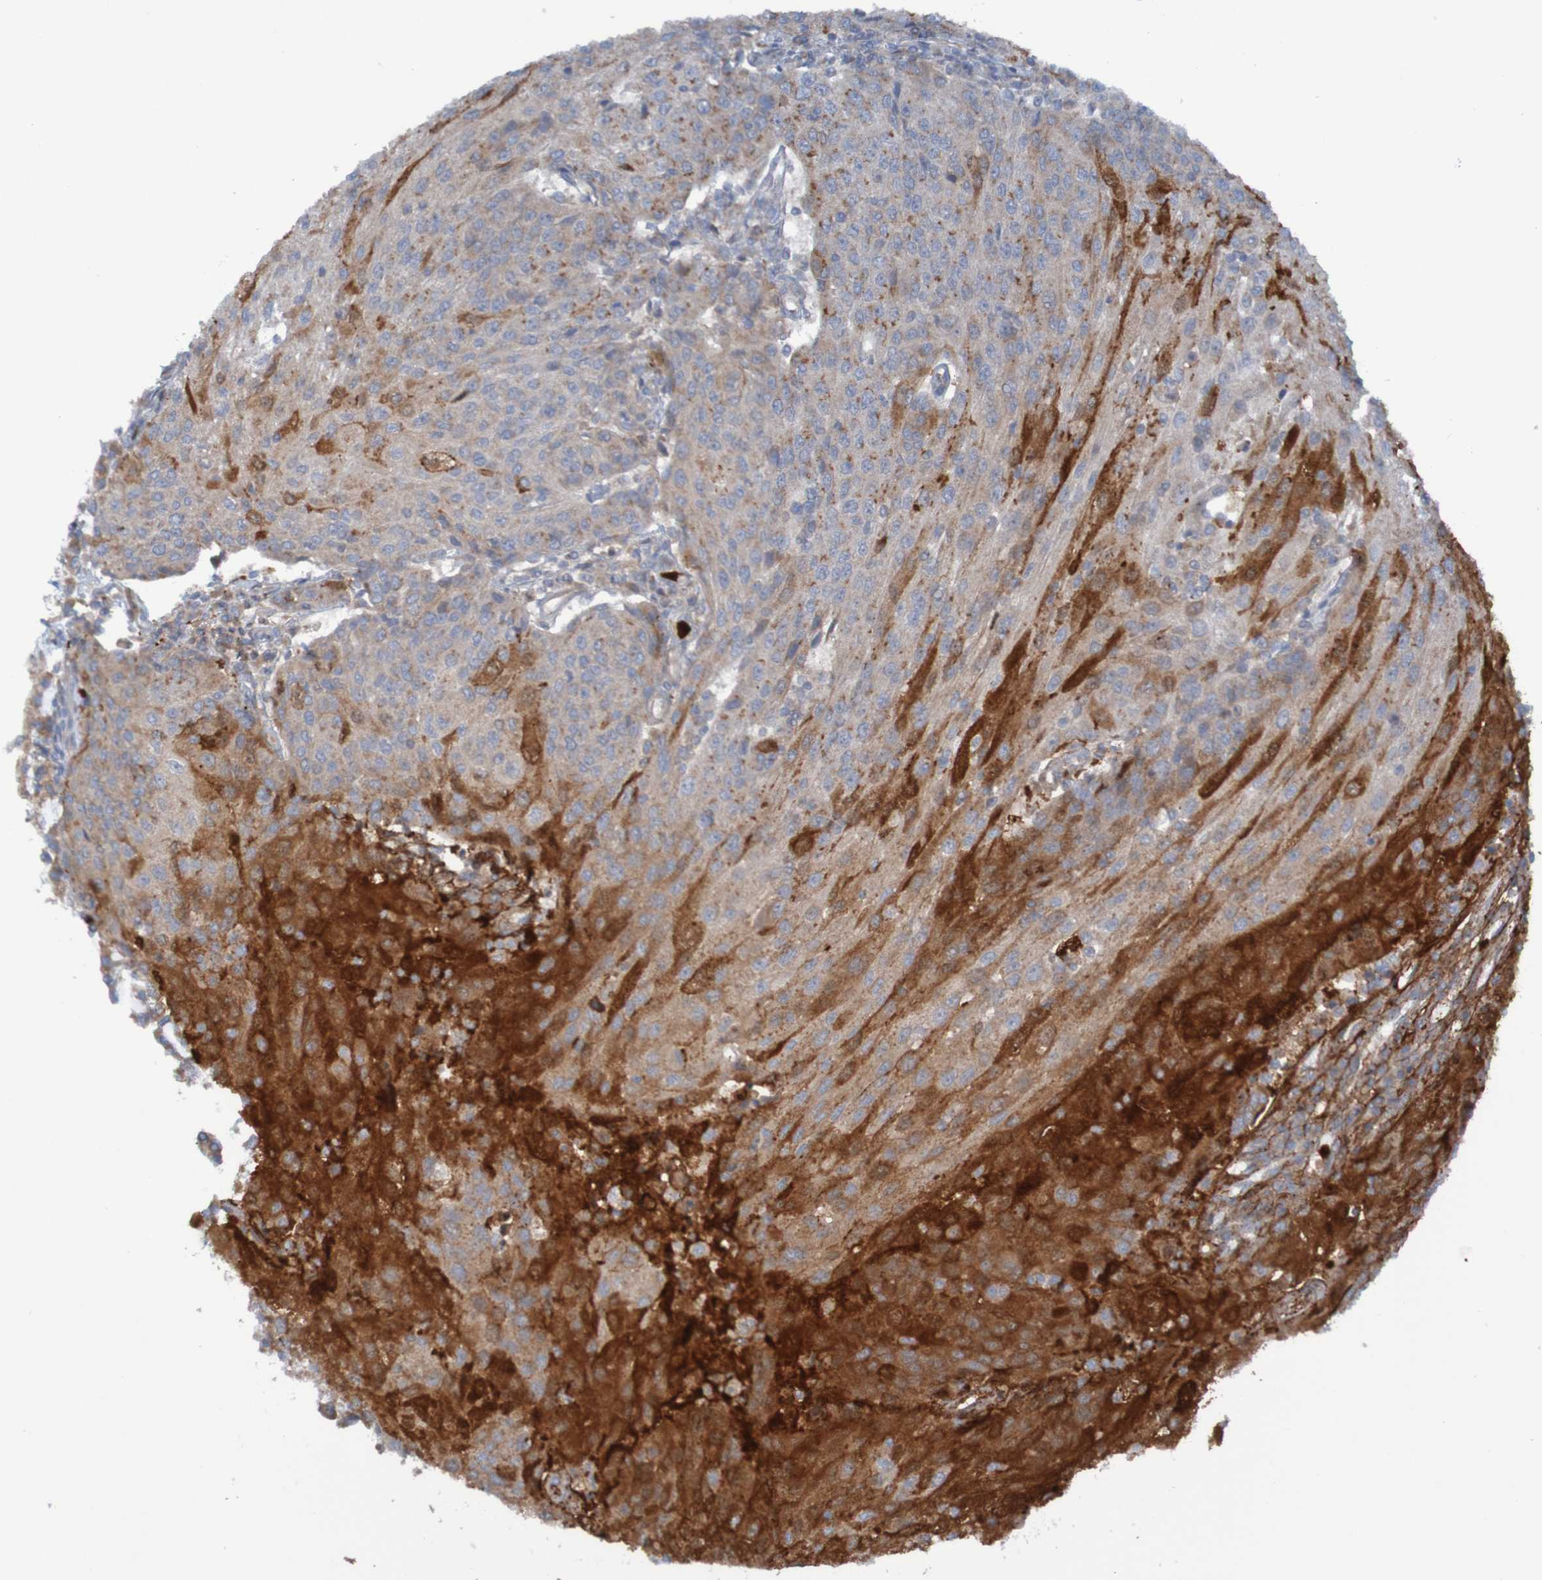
{"staining": {"intensity": "moderate", "quantity": "25%-75%", "location": "cytoplasmic/membranous"}, "tissue": "urothelial cancer", "cell_type": "Tumor cells", "image_type": "cancer", "snomed": [{"axis": "morphology", "description": "Urothelial carcinoma, High grade"}, {"axis": "topography", "description": "Urinary bladder"}], "caption": "About 25%-75% of tumor cells in human high-grade urothelial carcinoma display moderate cytoplasmic/membranous protein staining as visualized by brown immunohistochemical staining.", "gene": "PARP4", "patient": {"sex": "female", "age": 85}}